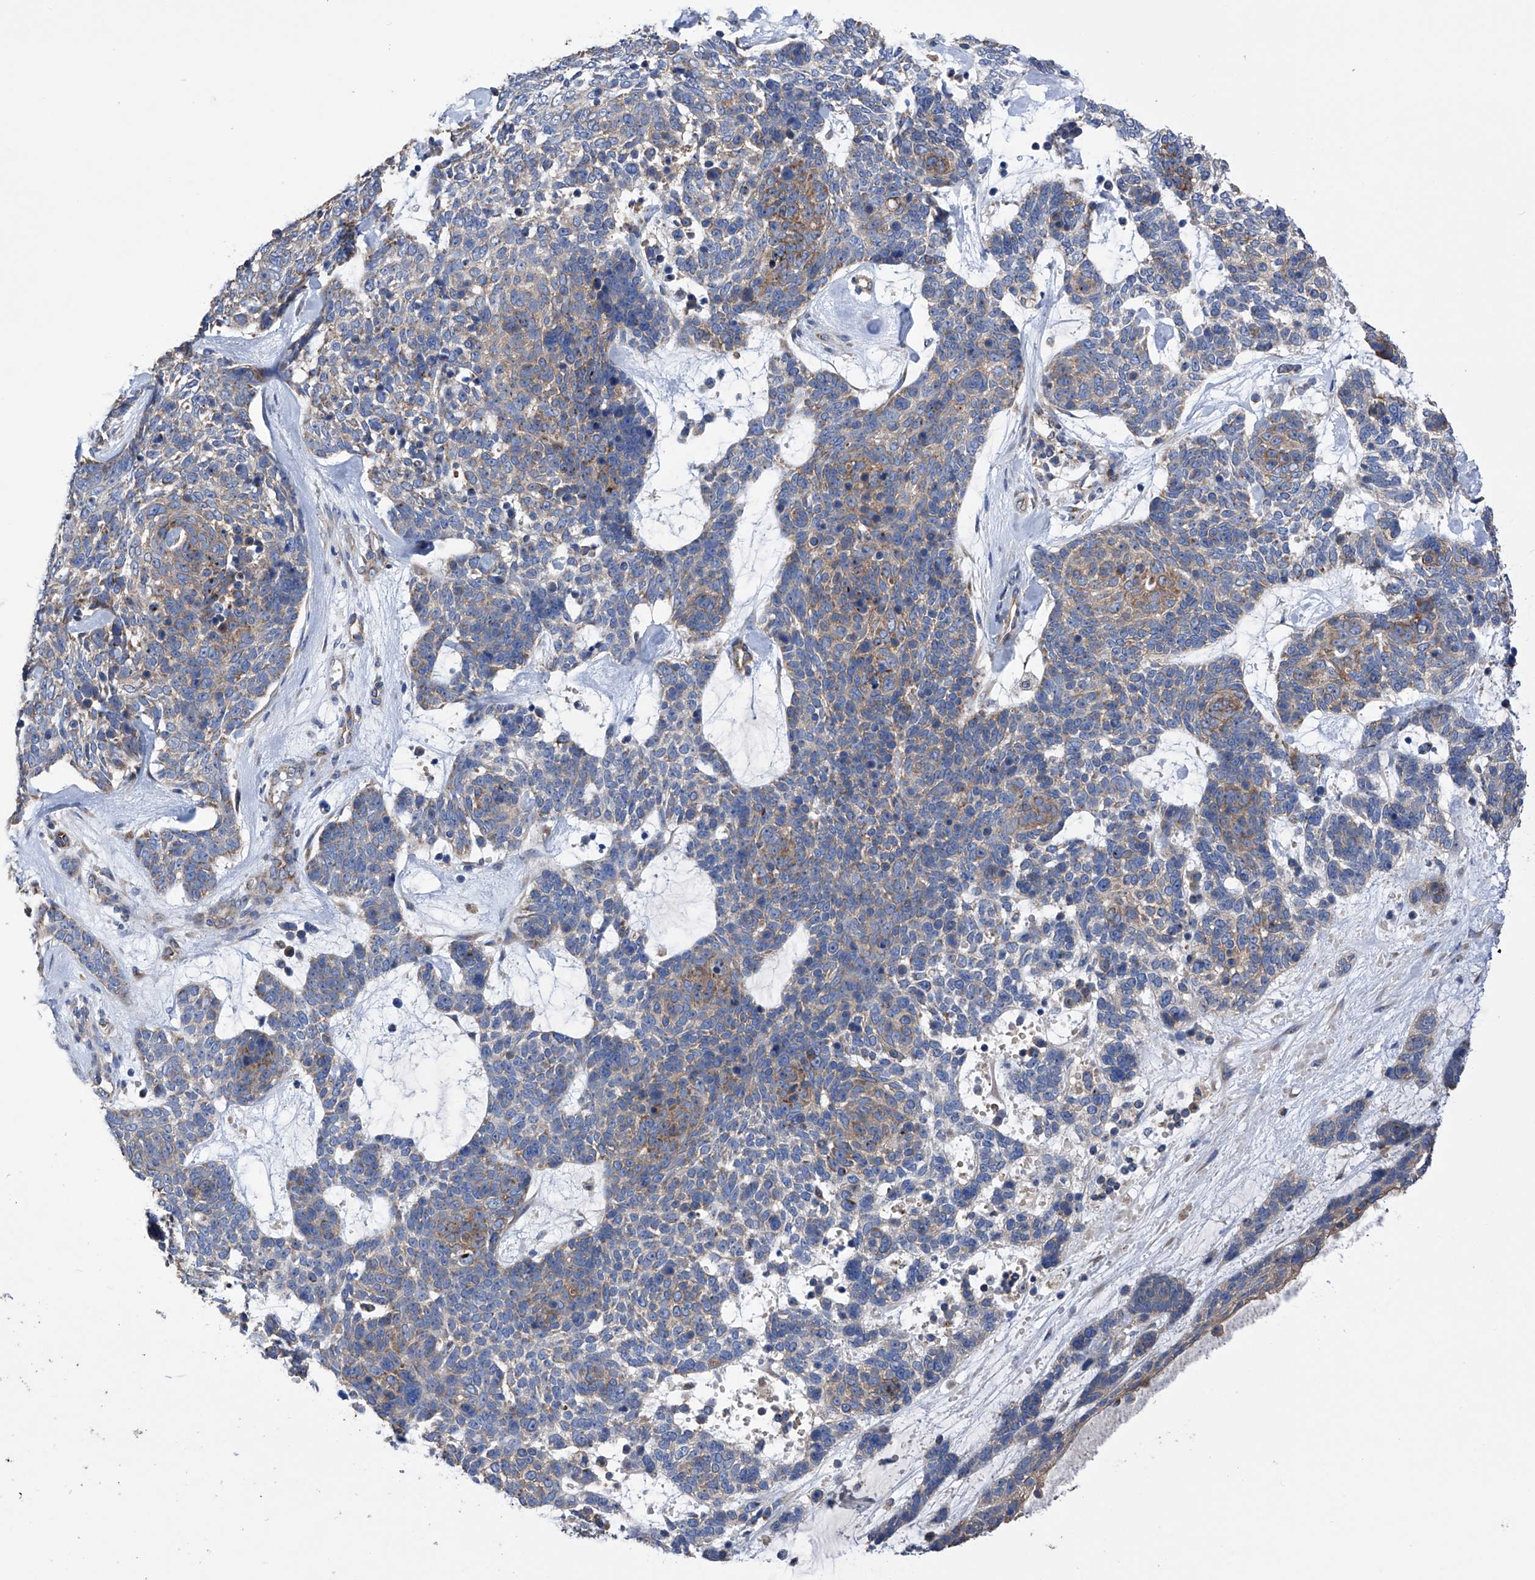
{"staining": {"intensity": "weak", "quantity": "25%-75%", "location": "cytoplasmic/membranous"}, "tissue": "skin cancer", "cell_type": "Tumor cells", "image_type": "cancer", "snomed": [{"axis": "morphology", "description": "Basal cell carcinoma"}, {"axis": "topography", "description": "Skin"}], "caption": "Basal cell carcinoma (skin) was stained to show a protein in brown. There is low levels of weak cytoplasmic/membranous staining in approximately 25%-75% of tumor cells.", "gene": "EFCAB2", "patient": {"sex": "female", "age": 81}}